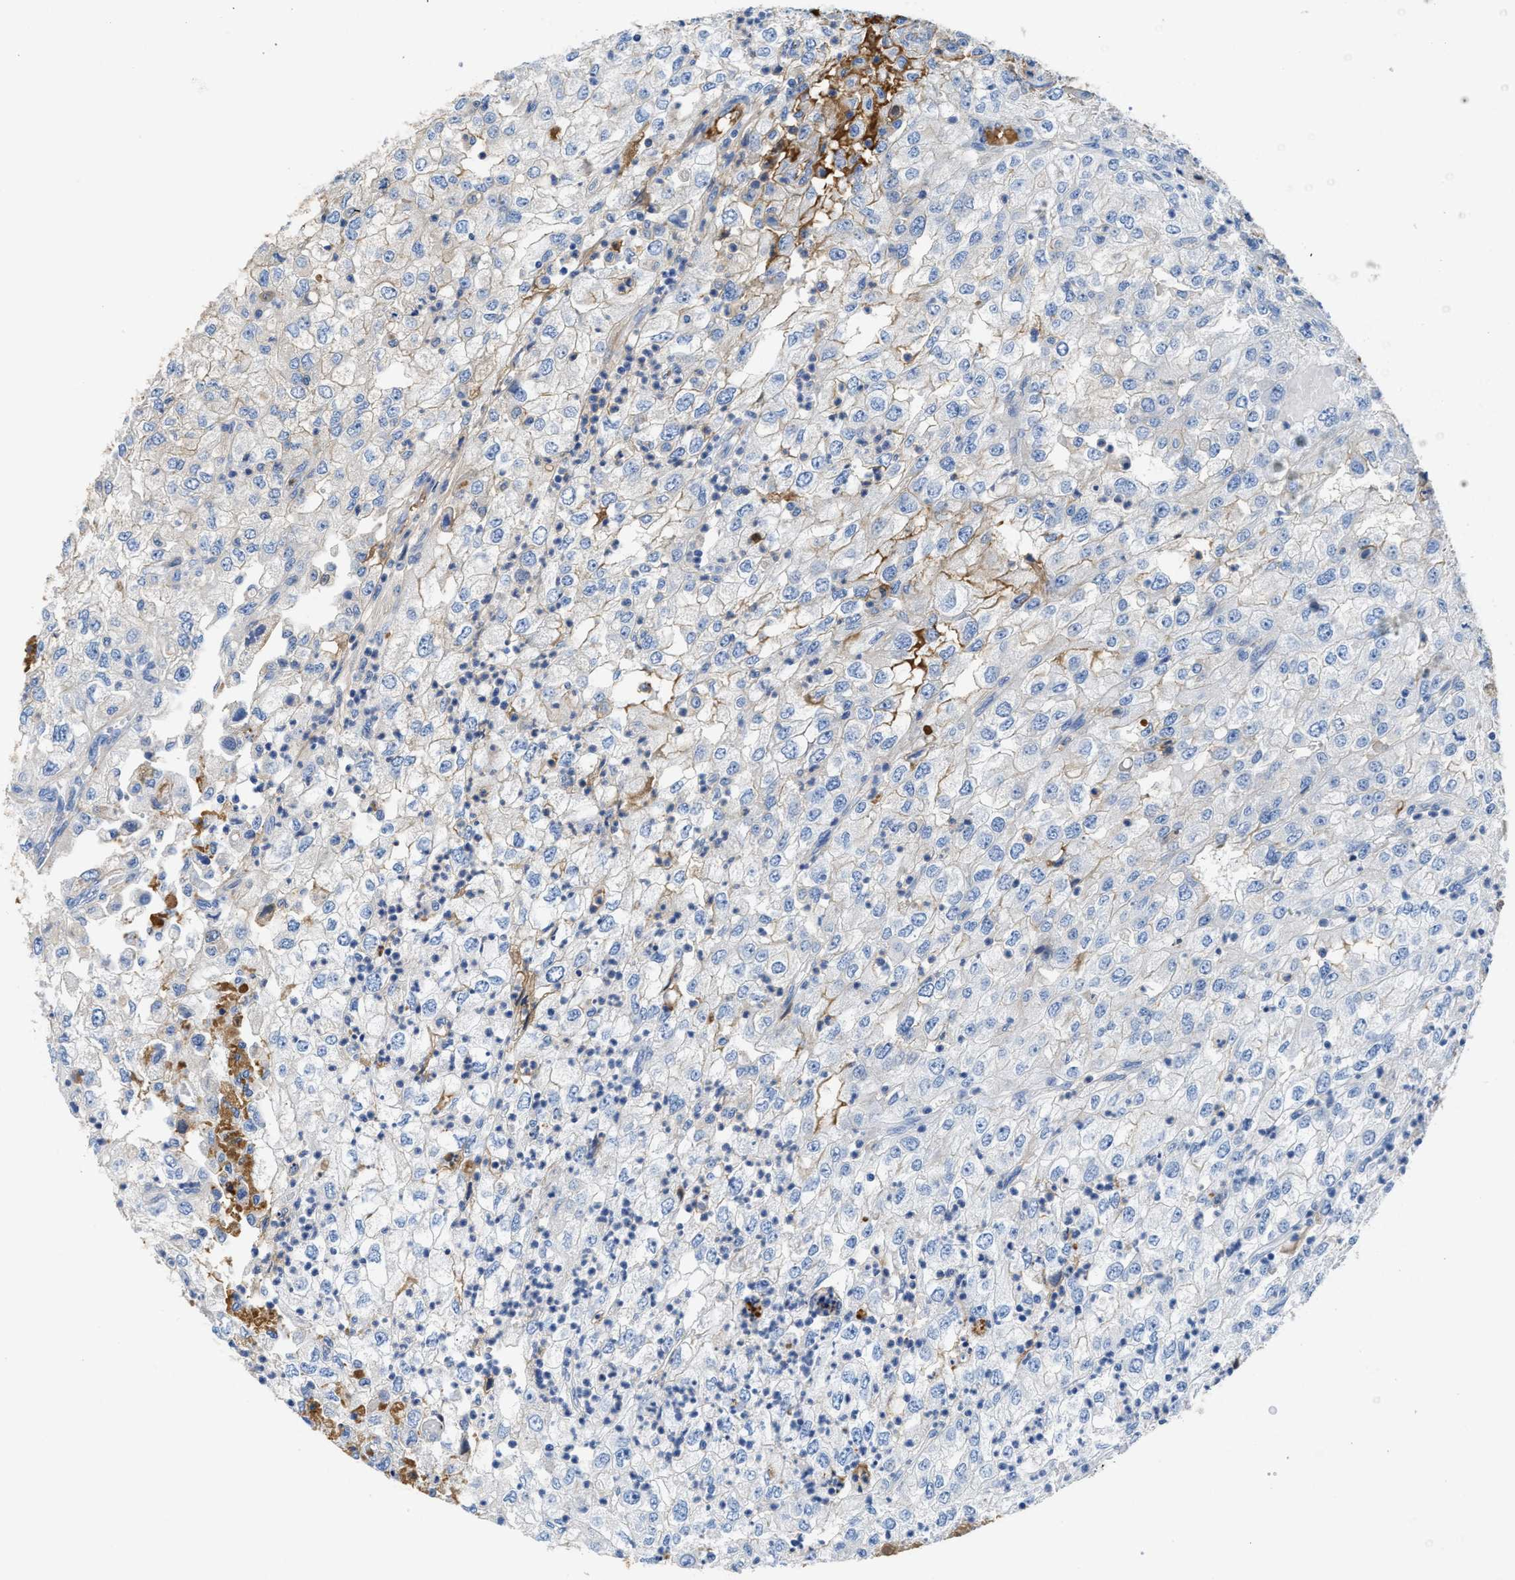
{"staining": {"intensity": "negative", "quantity": "none", "location": "none"}, "tissue": "renal cancer", "cell_type": "Tumor cells", "image_type": "cancer", "snomed": [{"axis": "morphology", "description": "Adenocarcinoma, NOS"}, {"axis": "topography", "description": "Kidney"}], "caption": "Immunohistochemical staining of human adenocarcinoma (renal) exhibits no significant expression in tumor cells.", "gene": "GC", "patient": {"sex": "female", "age": 54}}